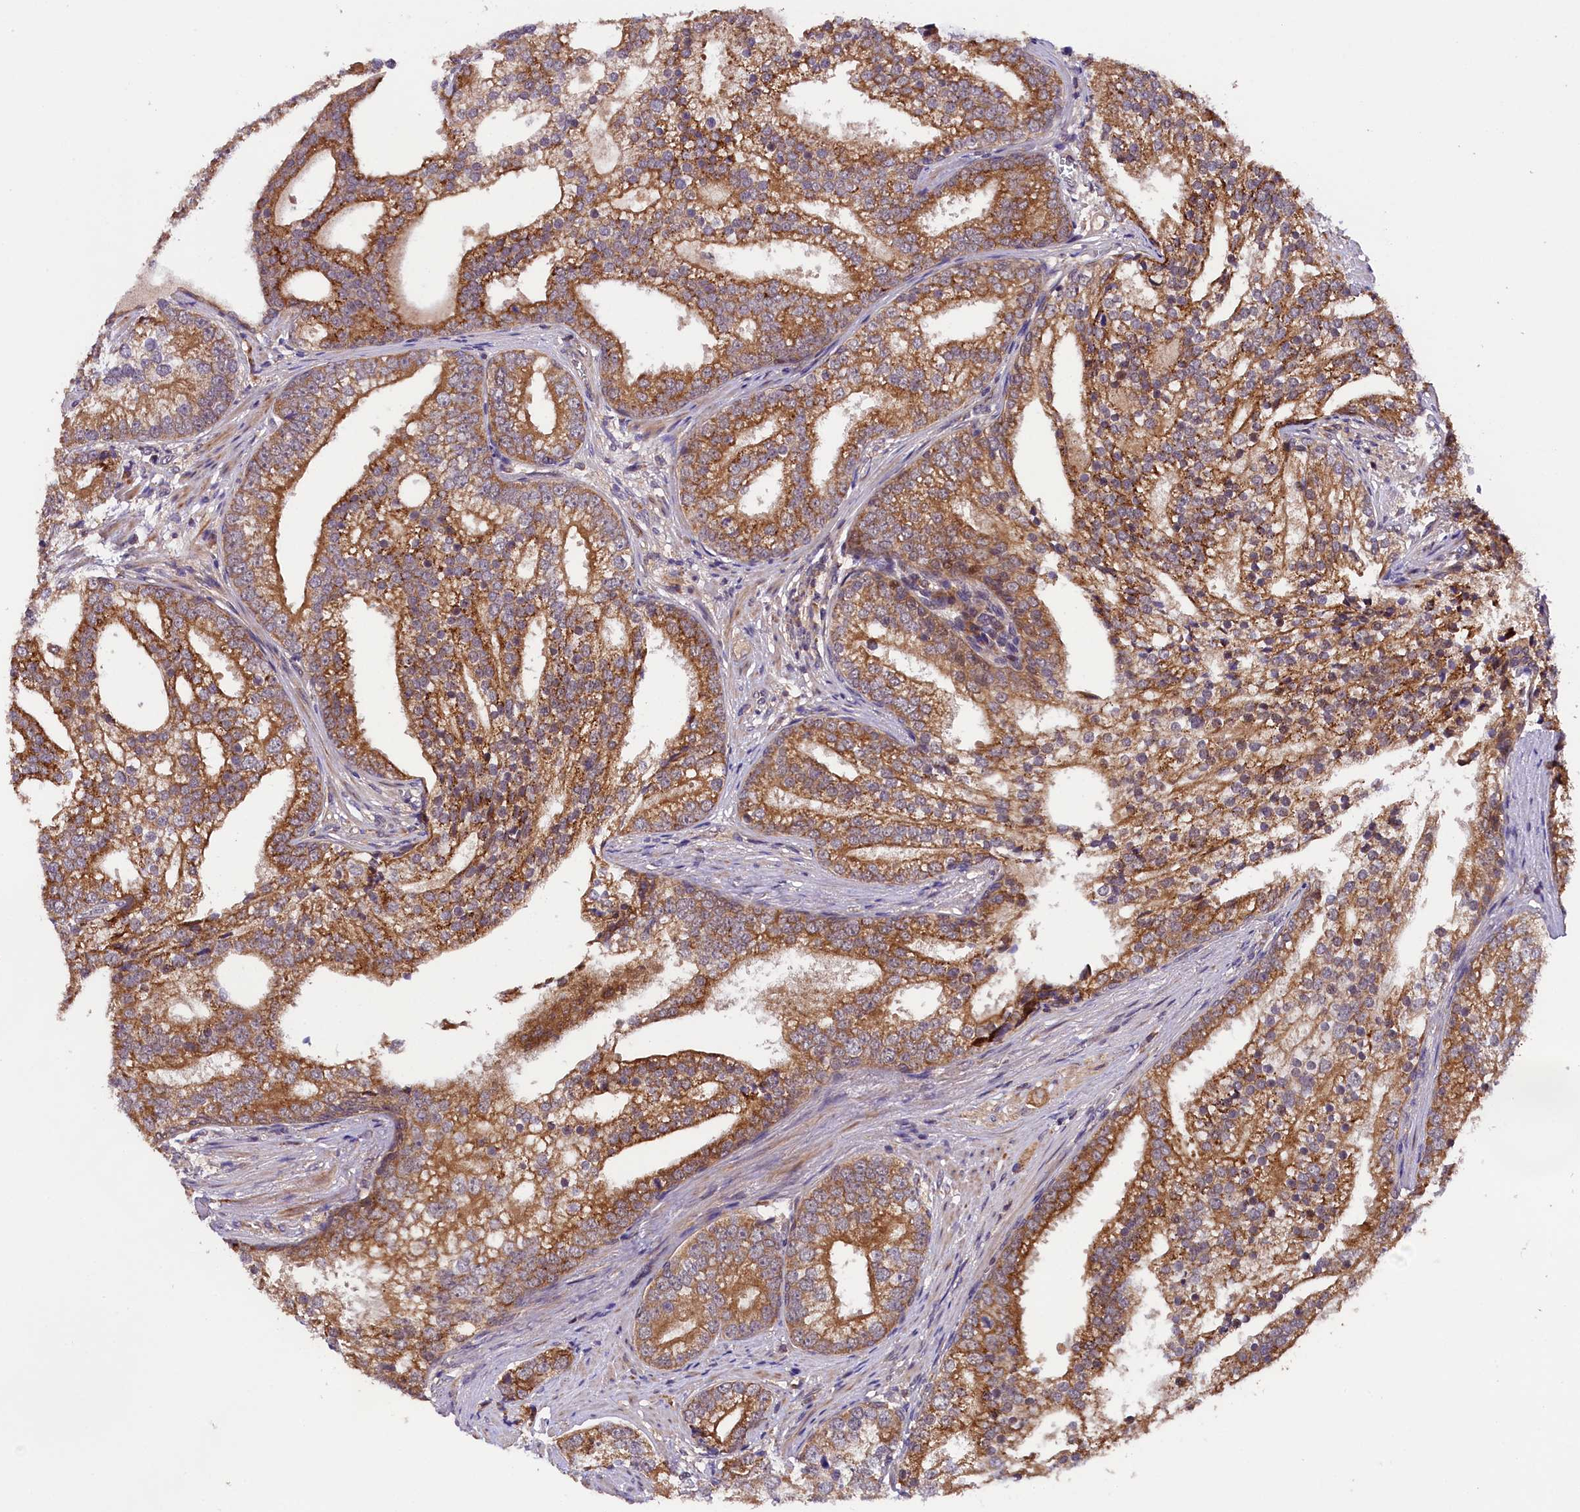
{"staining": {"intensity": "moderate", "quantity": ">75%", "location": "cytoplasmic/membranous"}, "tissue": "prostate cancer", "cell_type": "Tumor cells", "image_type": "cancer", "snomed": [{"axis": "morphology", "description": "Adenocarcinoma, High grade"}, {"axis": "topography", "description": "Prostate"}], "caption": "Immunohistochemical staining of prostate cancer demonstrates medium levels of moderate cytoplasmic/membranous expression in approximately >75% of tumor cells. (brown staining indicates protein expression, while blue staining denotes nuclei).", "gene": "DOHH", "patient": {"sex": "male", "age": 75}}